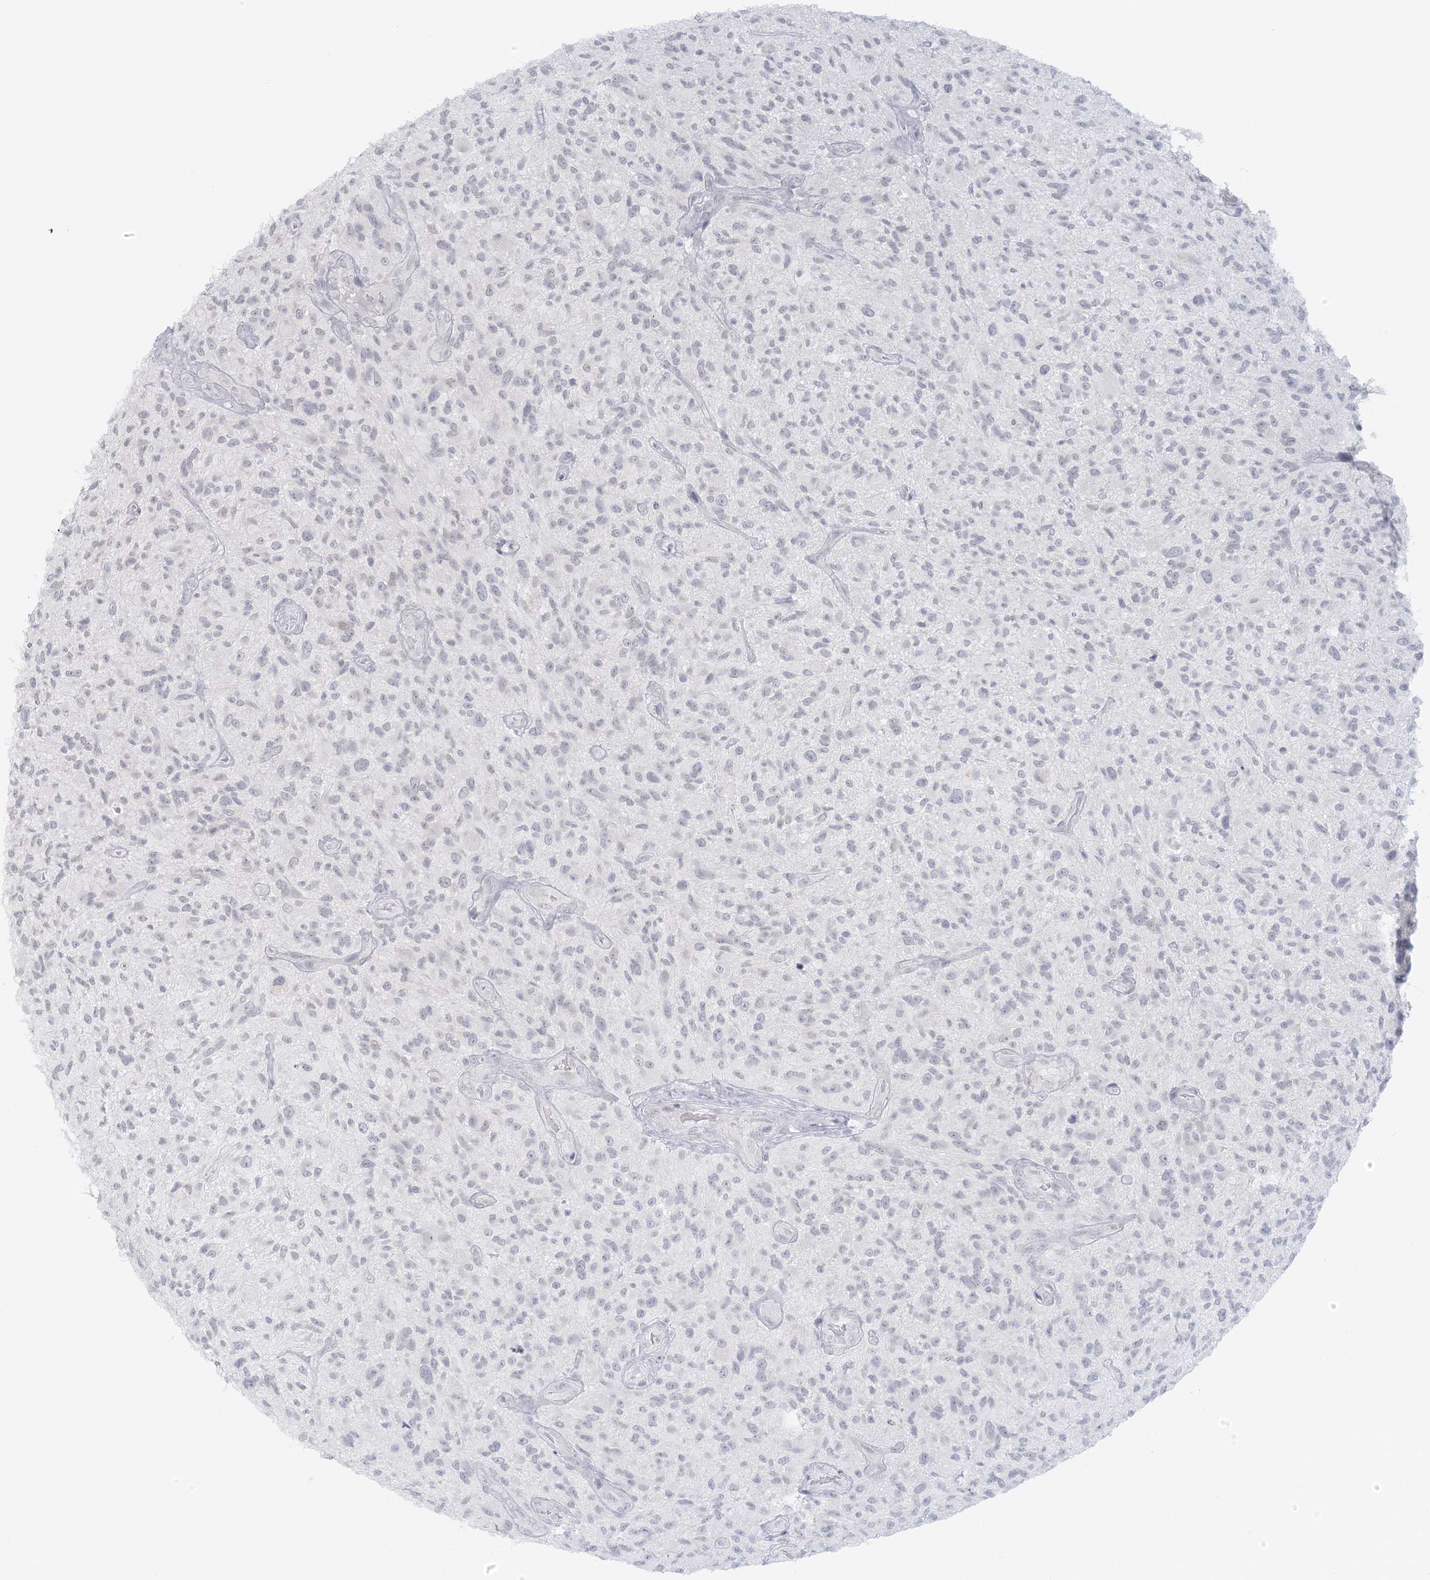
{"staining": {"intensity": "negative", "quantity": "none", "location": "none"}, "tissue": "glioma", "cell_type": "Tumor cells", "image_type": "cancer", "snomed": [{"axis": "morphology", "description": "Glioma, malignant, High grade"}, {"axis": "topography", "description": "Brain"}], "caption": "DAB (3,3'-diaminobenzidine) immunohistochemical staining of human malignant glioma (high-grade) demonstrates no significant staining in tumor cells.", "gene": "LIPT1", "patient": {"sex": "male", "age": 47}}